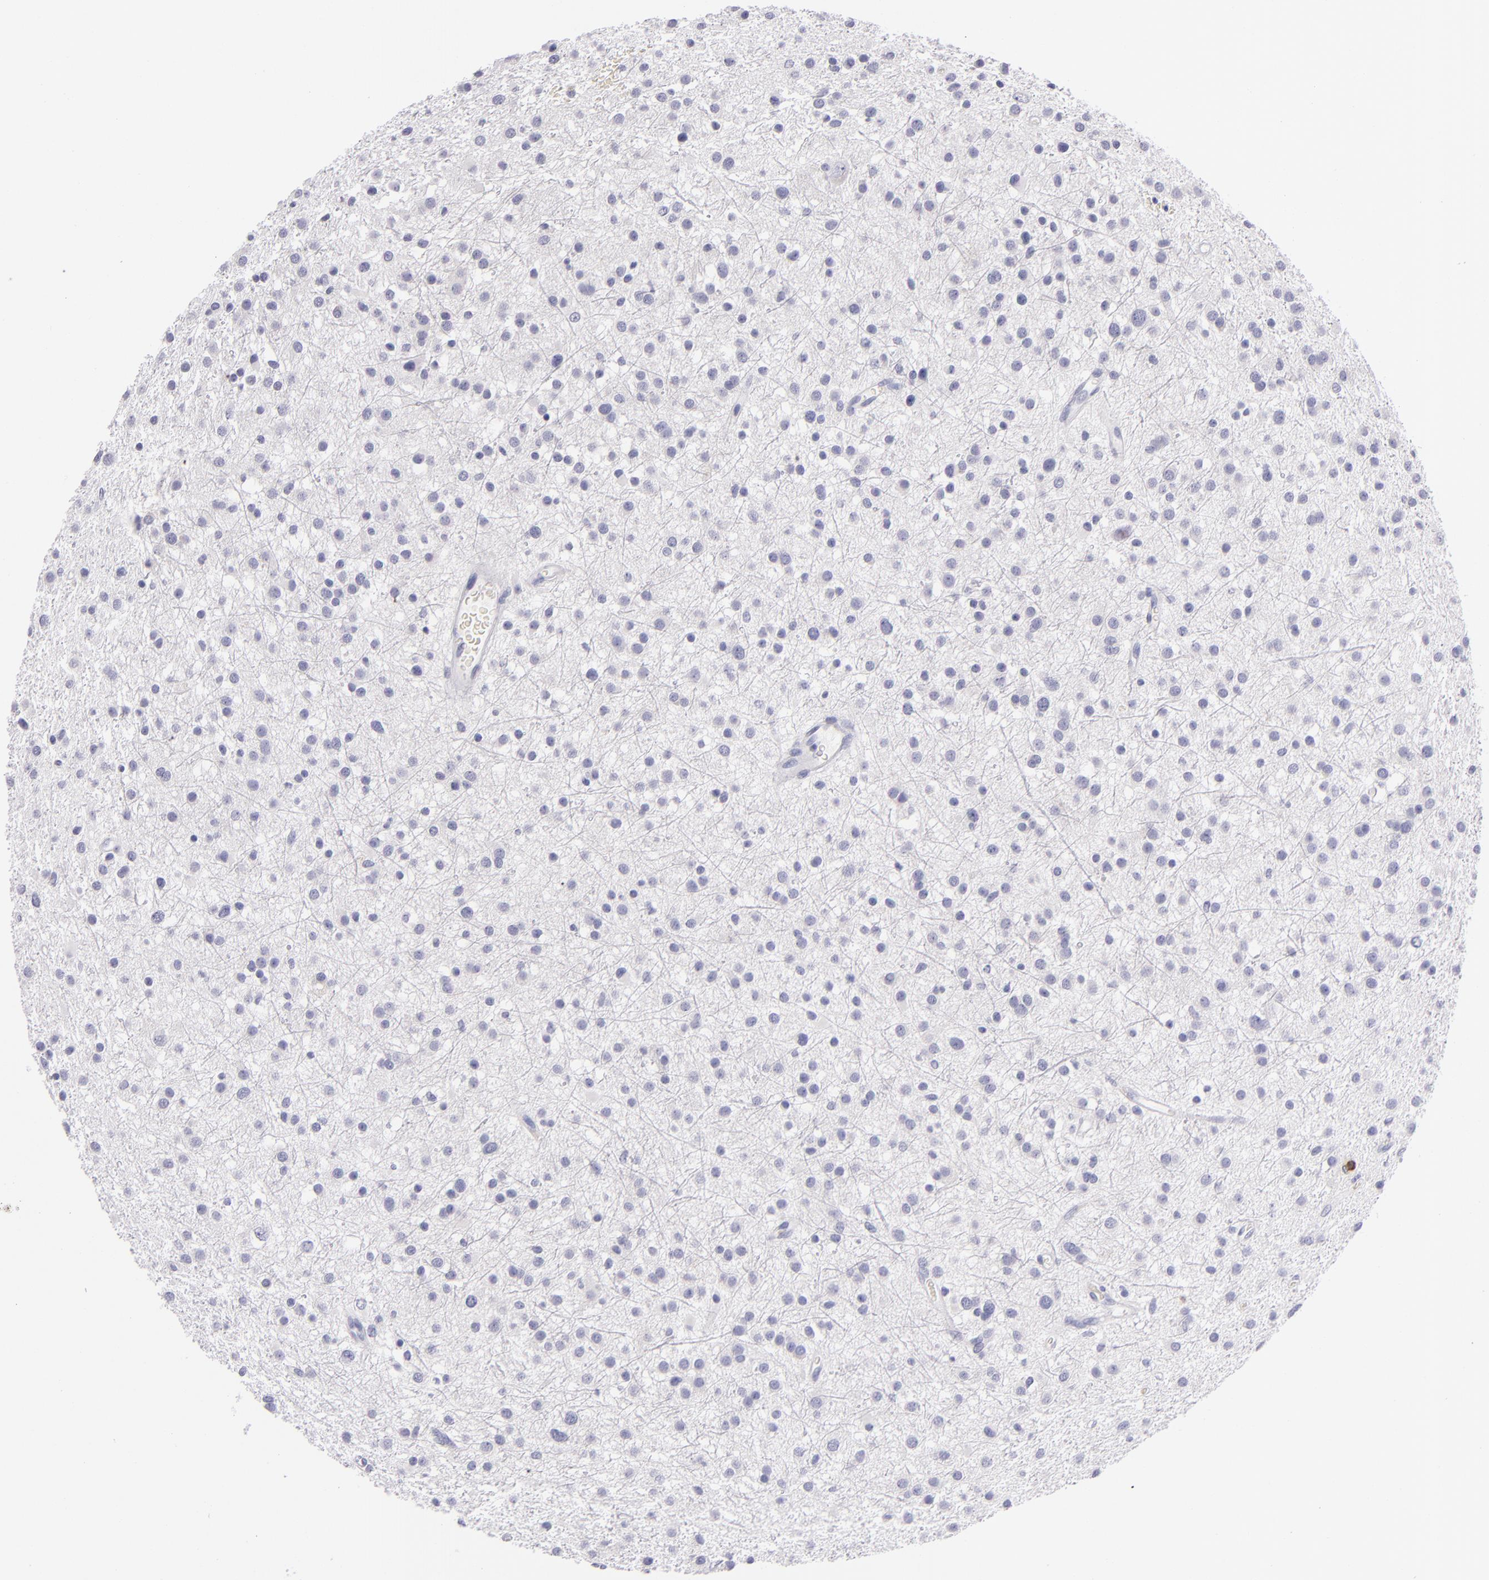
{"staining": {"intensity": "negative", "quantity": "none", "location": "none"}, "tissue": "glioma", "cell_type": "Tumor cells", "image_type": "cancer", "snomed": [{"axis": "morphology", "description": "Glioma, malignant, Low grade"}, {"axis": "topography", "description": "Brain"}], "caption": "Micrograph shows no protein expression in tumor cells of glioma tissue.", "gene": "CDH3", "patient": {"sex": "female", "age": 36}}